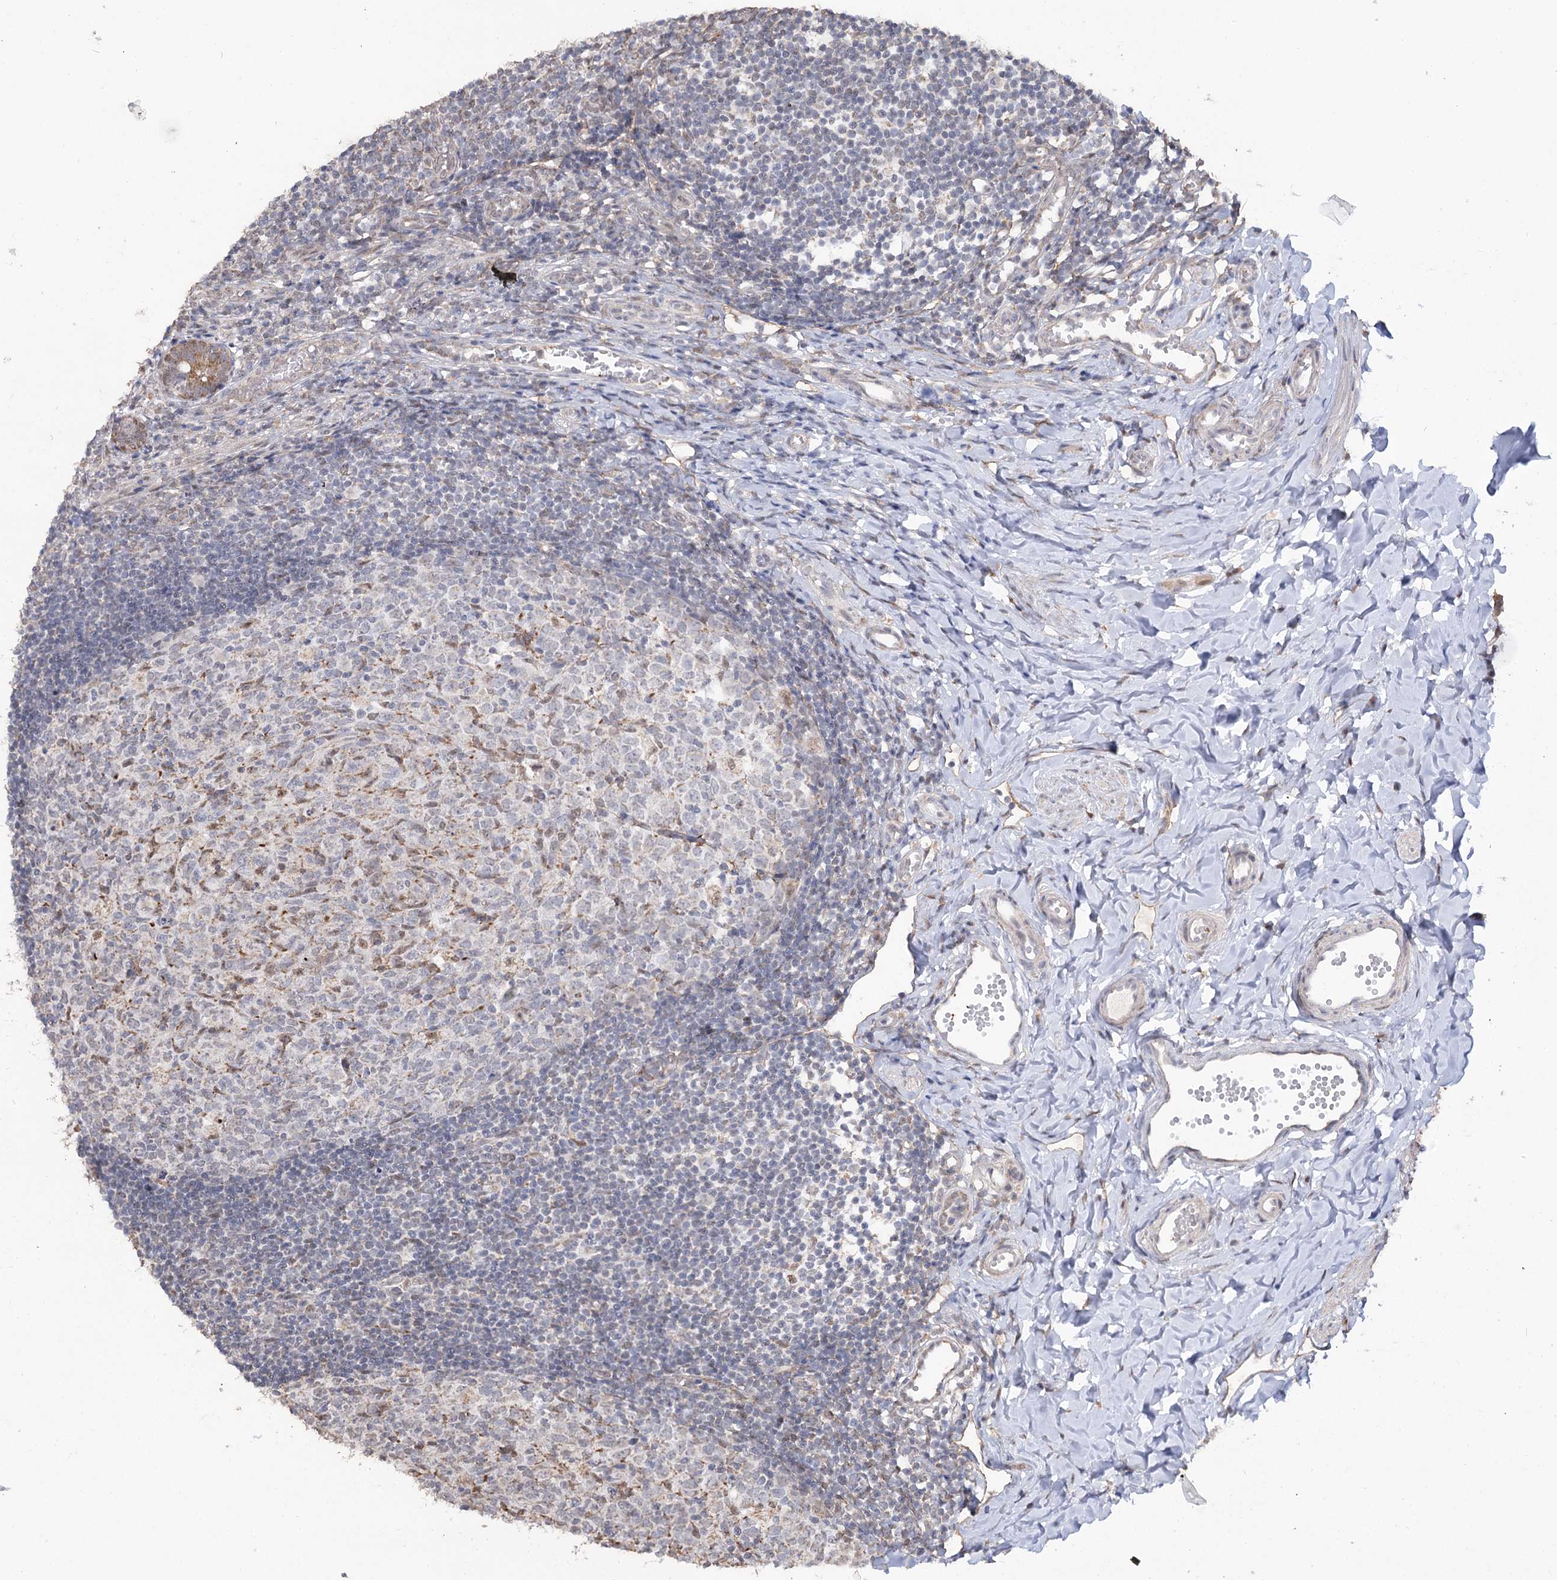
{"staining": {"intensity": "moderate", "quantity": ">75%", "location": "cytoplasmic/membranous"}, "tissue": "appendix", "cell_type": "Glandular cells", "image_type": "normal", "snomed": [{"axis": "morphology", "description": "Normal tissue, NOS"}, {"axis": "topography", "description": "Appendix"}], "caption": "Brown immunohistochemical staining in benign human appendix shows moderate cytoplasmic/membranous positivity in about >75% of glandular cells.", "gene": "RUFY4", "patient": {"sex": "male", "age": 14}}